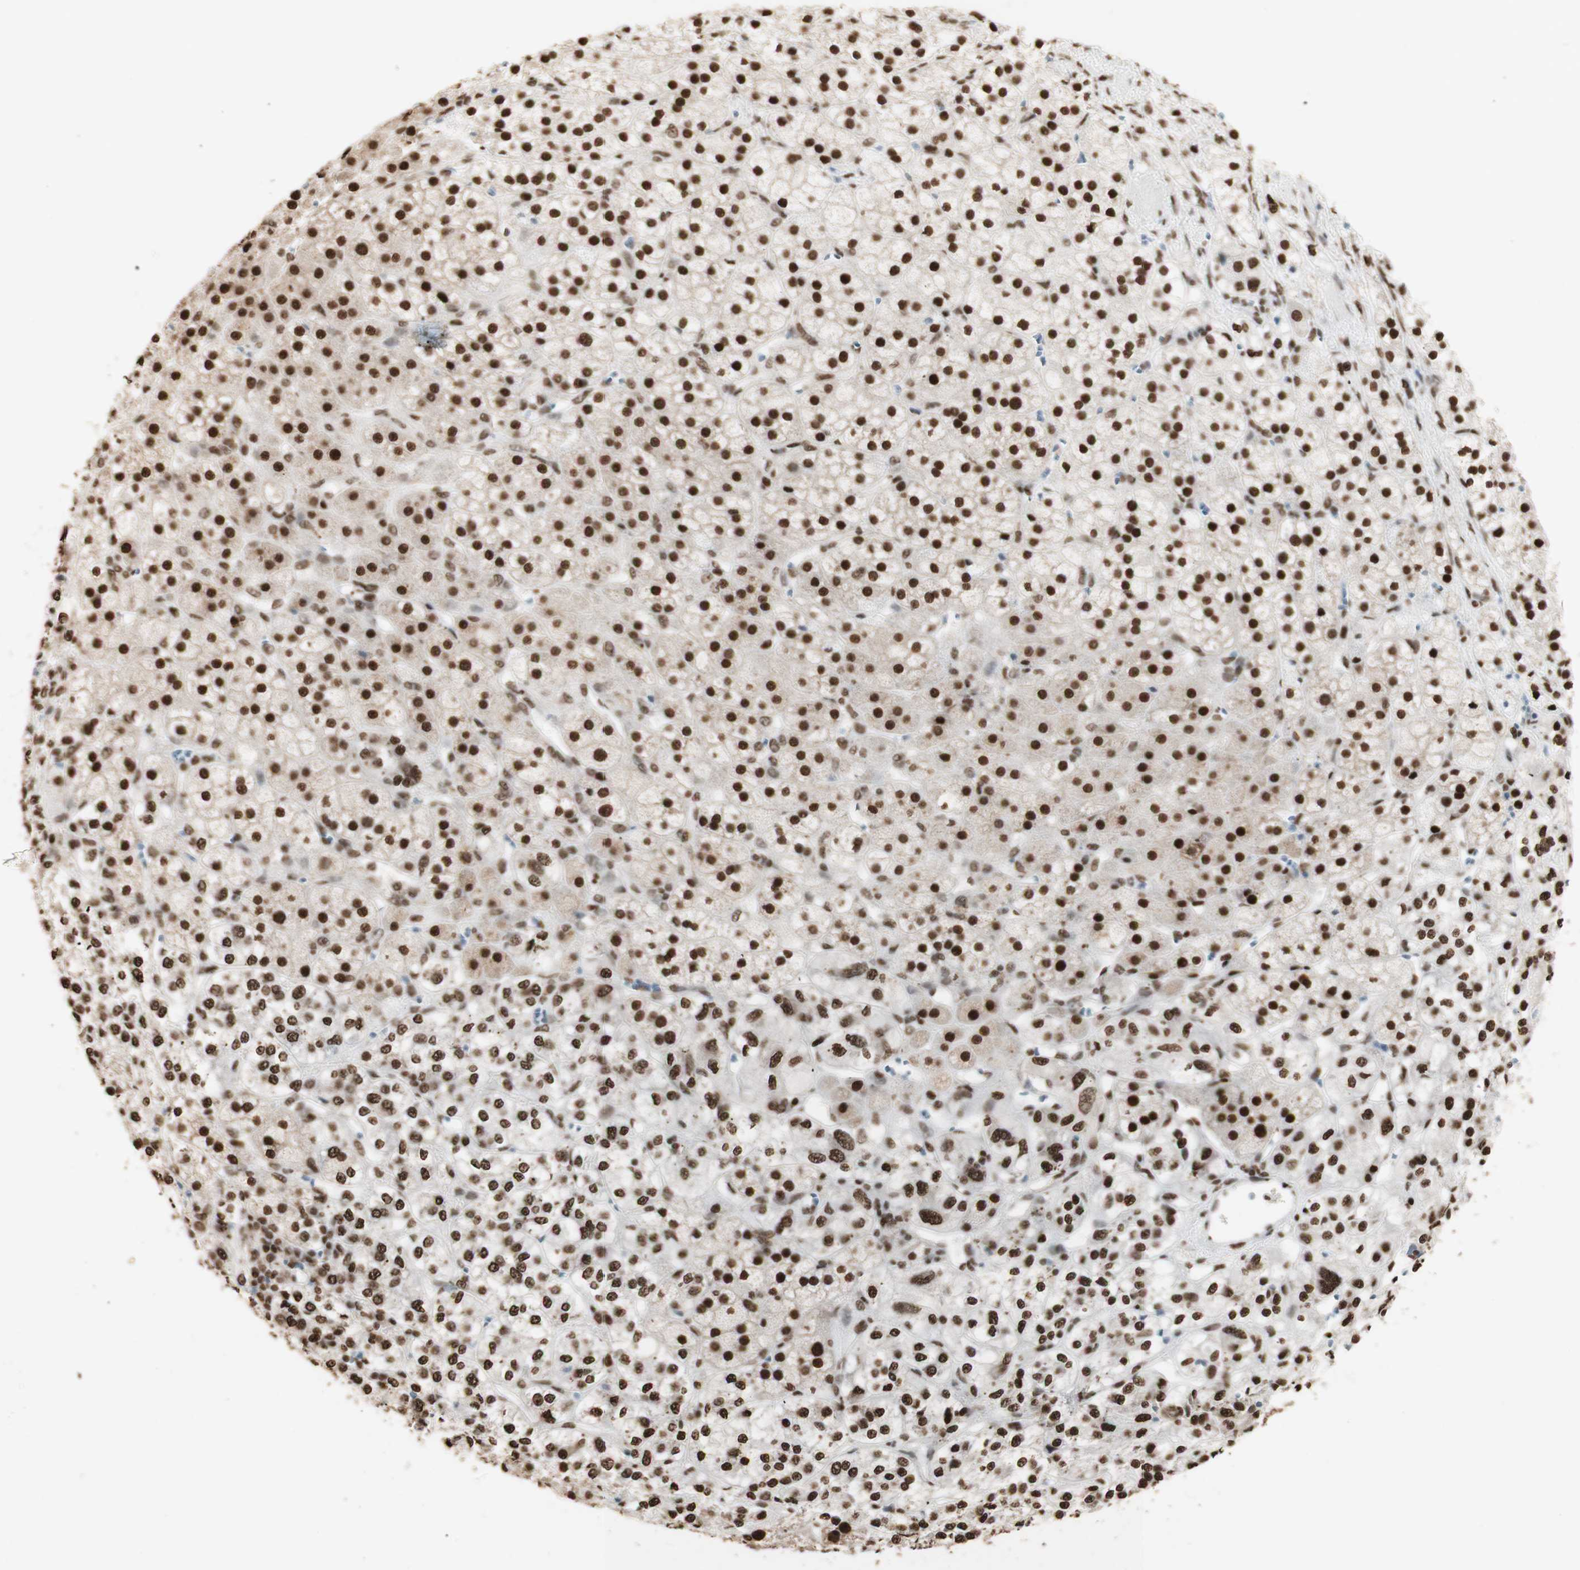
{"staining": {"intensity": "strong", "quantity": ">75%", "location": "nuclear"}, "tissue": "adrenal gland", "cell_type": "Glandular cells", "image_type": "normal", "snomed": [{"axis": "morphology", "description": "Normal tissue, NOS"}, {"axis": "topography", "description": "Adrenal gland"}], "caption": "Strong nuclear protein staining is identified in about >75% of glandular cells in adrenal gland. (brown staining indicates protein expression, while blue staining denotes nuclei).", "gene": "HNRNPA2B1", "patient": {"sex": "male", "age": 56}}